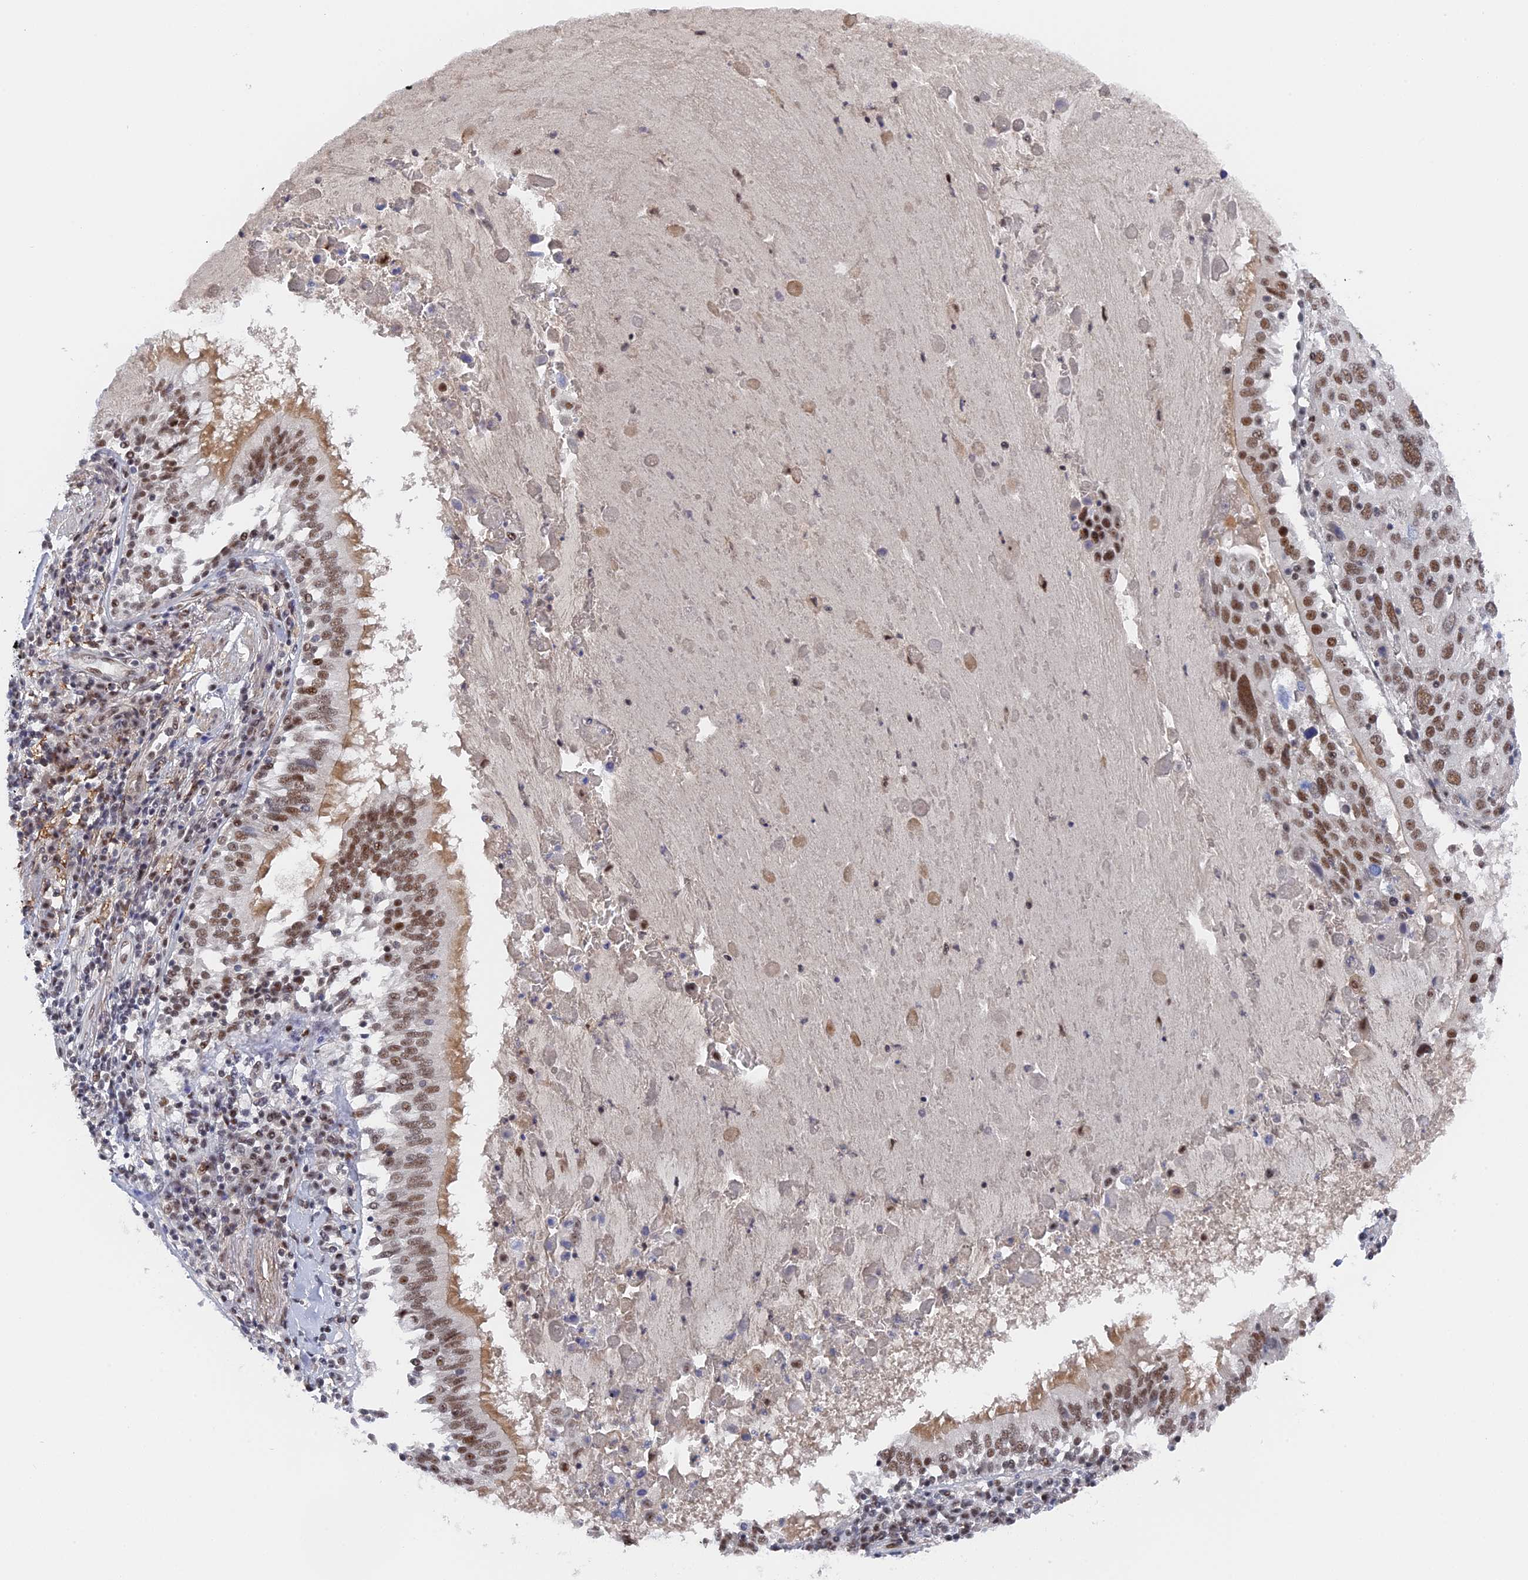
{"staining": {"intensity": "moderate", "quantity": ">75%", "location": "nuclear"}, "tissue": "lung cancer", "cell_type": "Tumor cells", "image_type": "cancer", "snomed": [{"axis": "morphology", "description": "Squamous cell carcinoma, NOS"}, {"axis": "topography", "description": "Lung"}], "caption": "A brown stain shows moderate nuclear staining of a protein in lung squamous cell carcinoma tumor cells. (Brightfield microscopy of DAB IHC at high magnification).", "gene": "CCDC85A", "patient": {"sex": "male", "age": 65}}